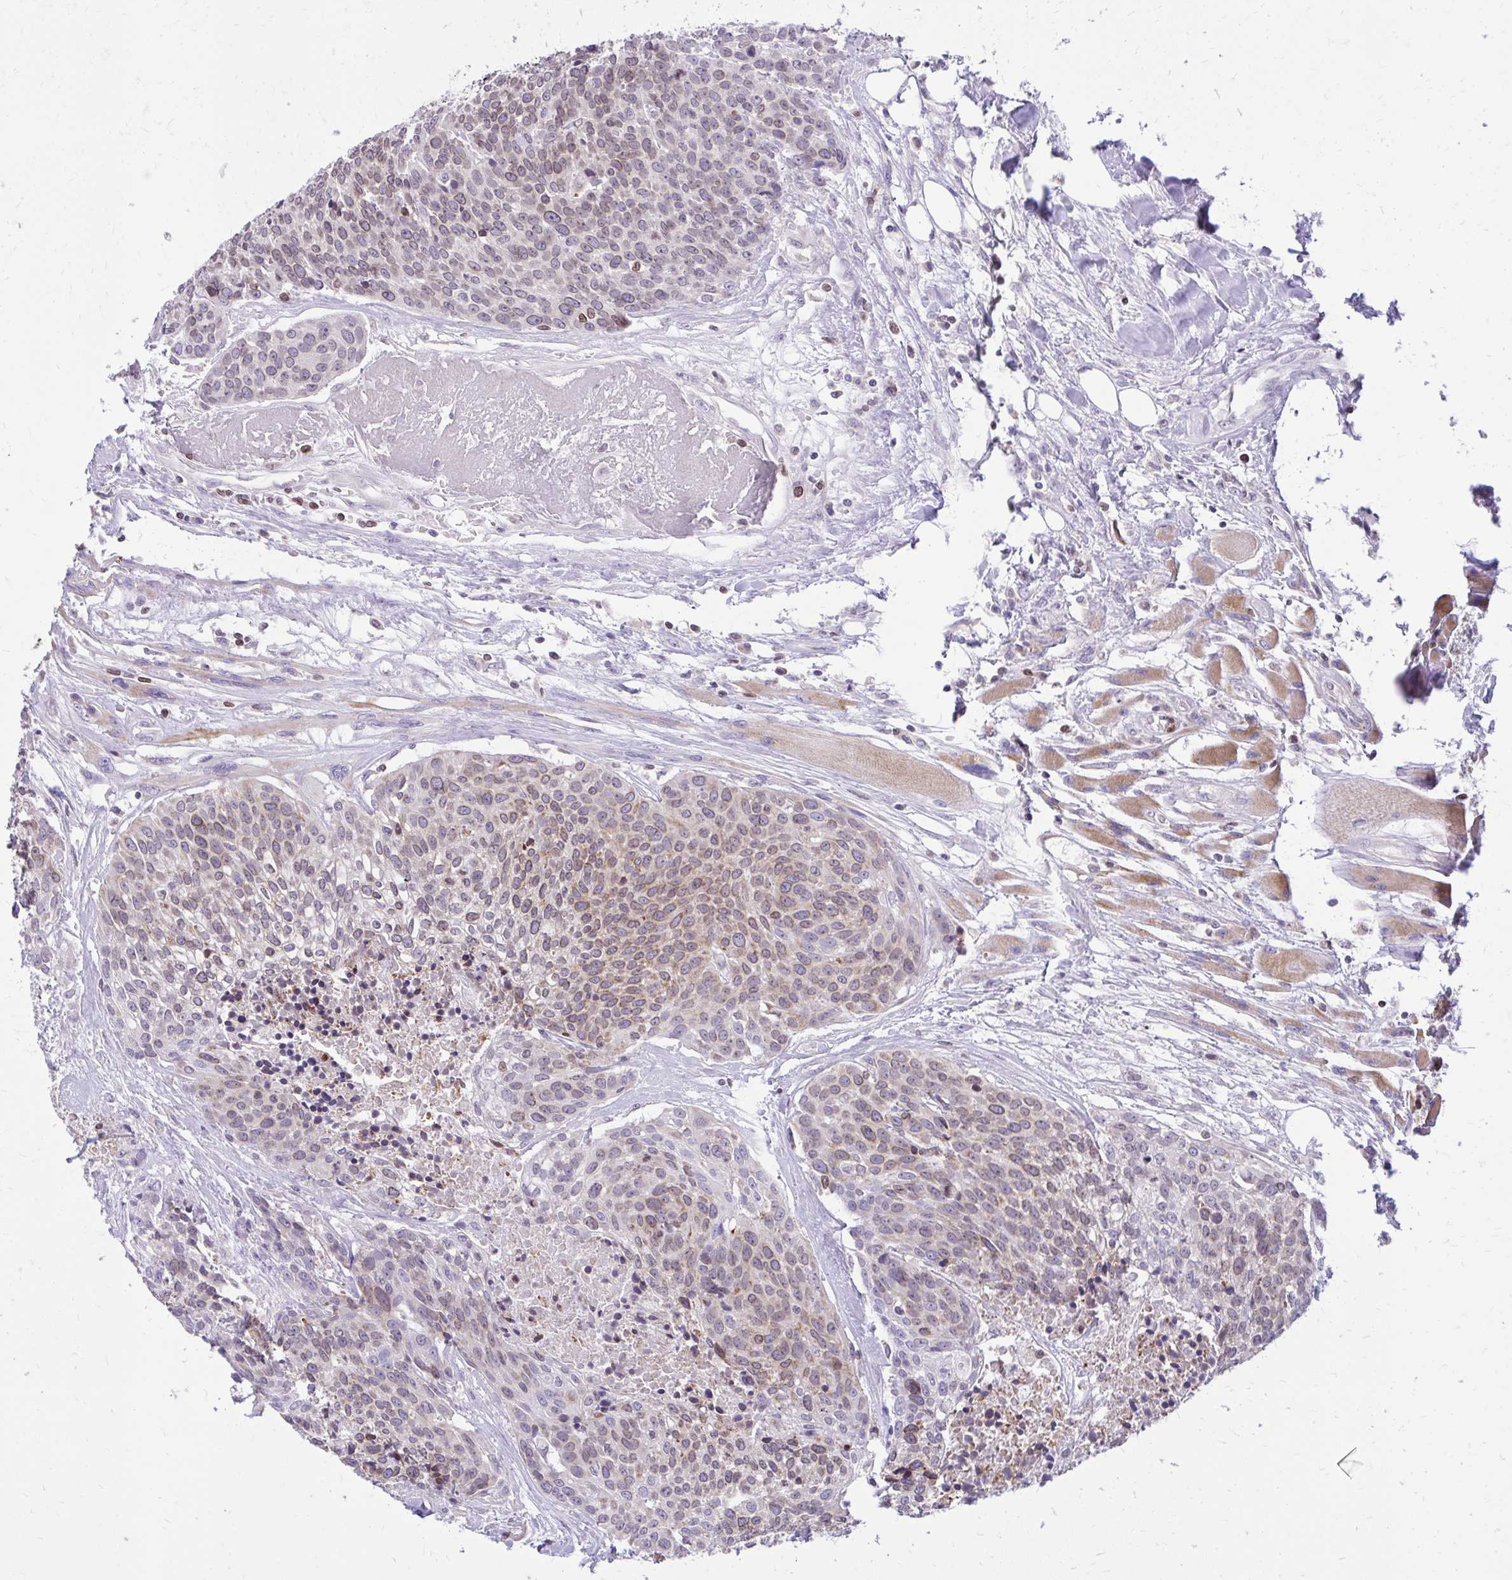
{"staining": {"intensity": "weak", "quantity": "25%-75%", "location": "cytoplasmic/membranous,nuclear"}, "tissue": "head and neck cancer", "cell_type": "Tumor cells", "image_type": "cancer", "snomed": [{"axis": "morphology", "description": "Squamous cell carcinoma, NOS"}, {"axis": "topography", "description": "Oral tissue"}, {"axis": "topography", "description": "Head-Neck"}], "caption": "This is a photomicrograph of IHC staining of head and neck squamous cell carcinoma, which shows weak expression in the cytoplasmic/membranous and nuclear of tumor cells.", "gene": "RPS6KA2", "patient": {"sex": "male", "age": 64}}